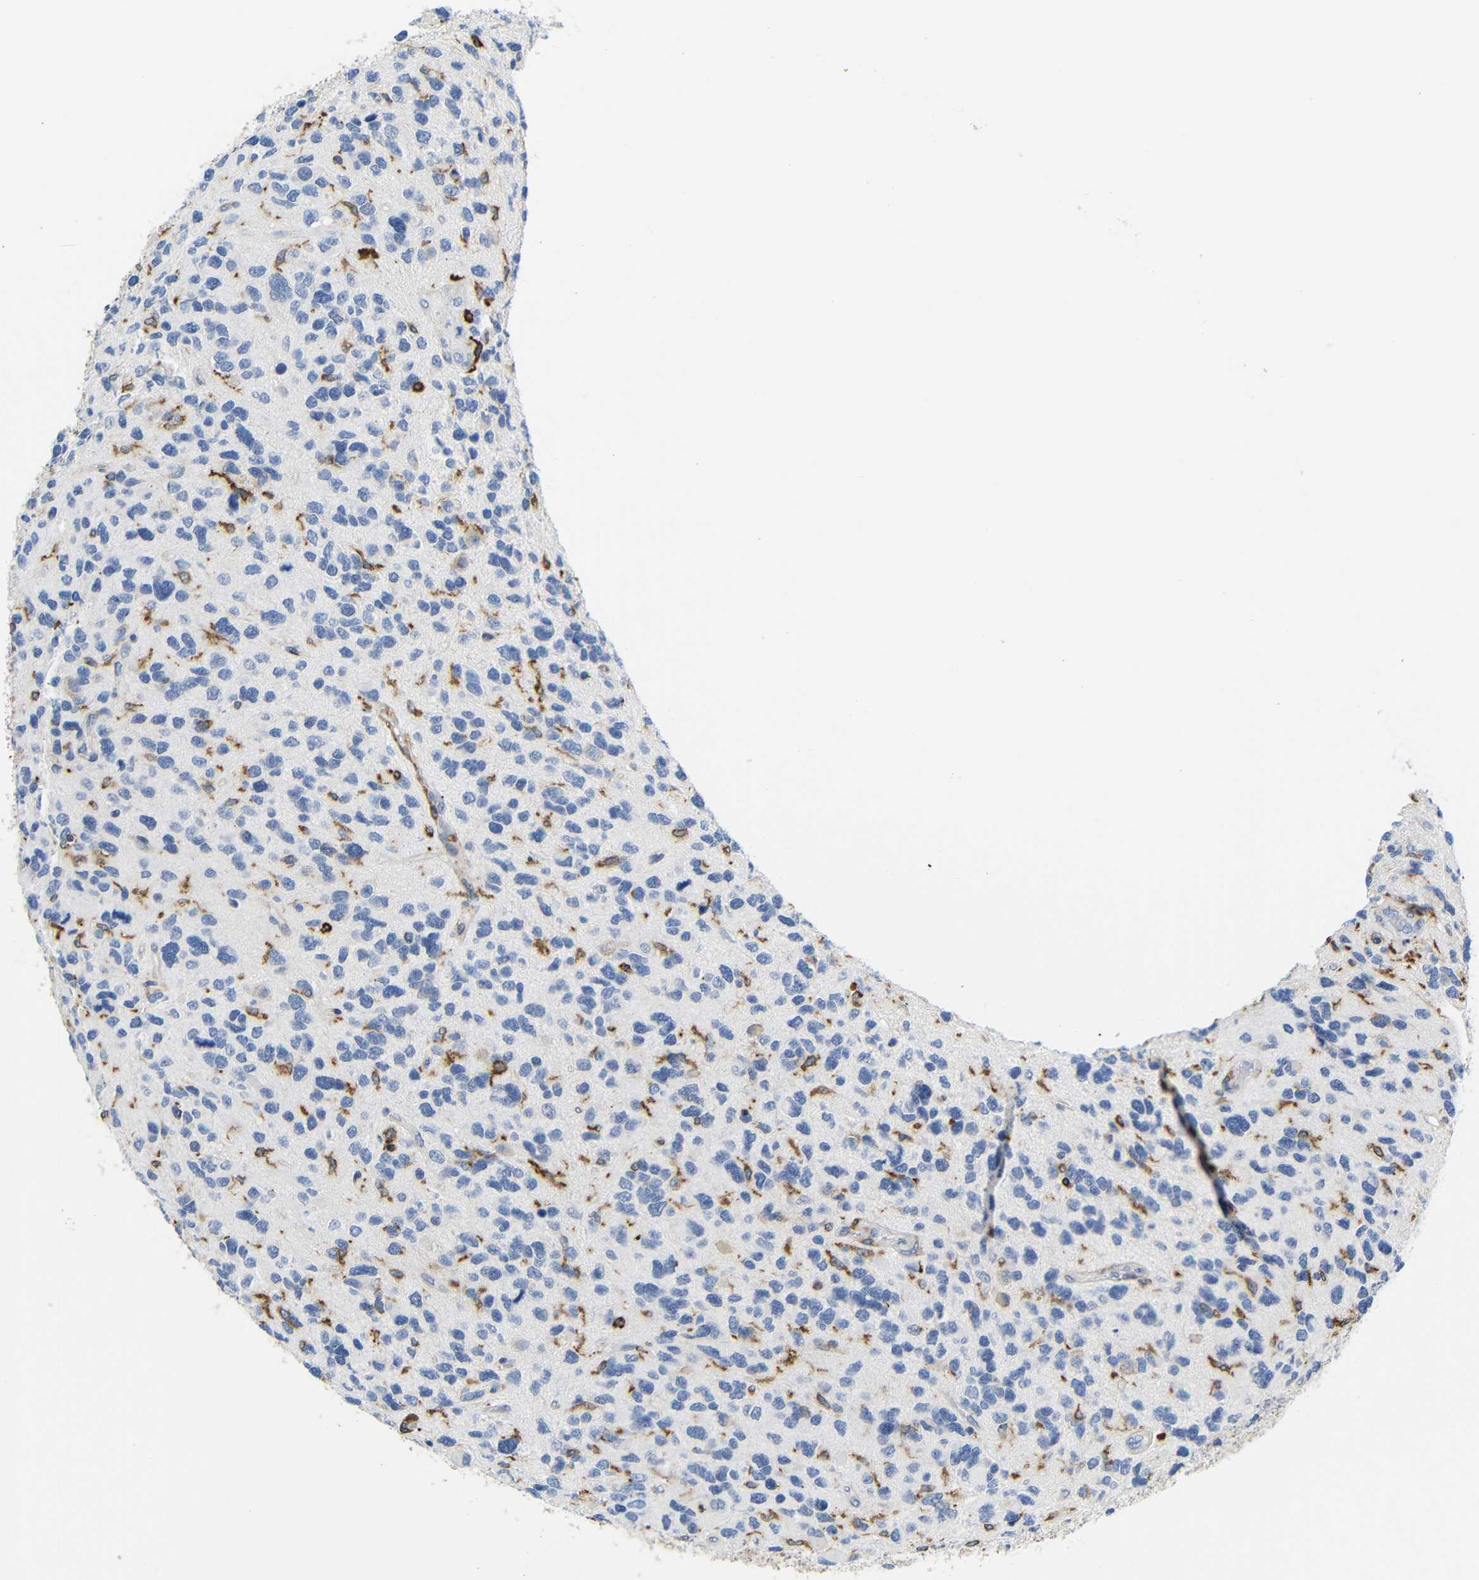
{"staining": {"intensity": "negative", "quantity": "none", "location": "none"}, "tissue": "glioma", "cell_type": "Tumor cells", "image_type": "cancer", "snomed": [{"axis": "morphology", "description": "Glioma, malignant, High grade"}, {"axis": "topography", "description": "Brain"}], "caption": "Immunohistochemistry (IHC) micrograph of glioma stained for a protein (brown), which demonstrates no expression in tumor cells.", "gene": "HLA-DQB1", "patient": {"sex": "female", "age": 58}}